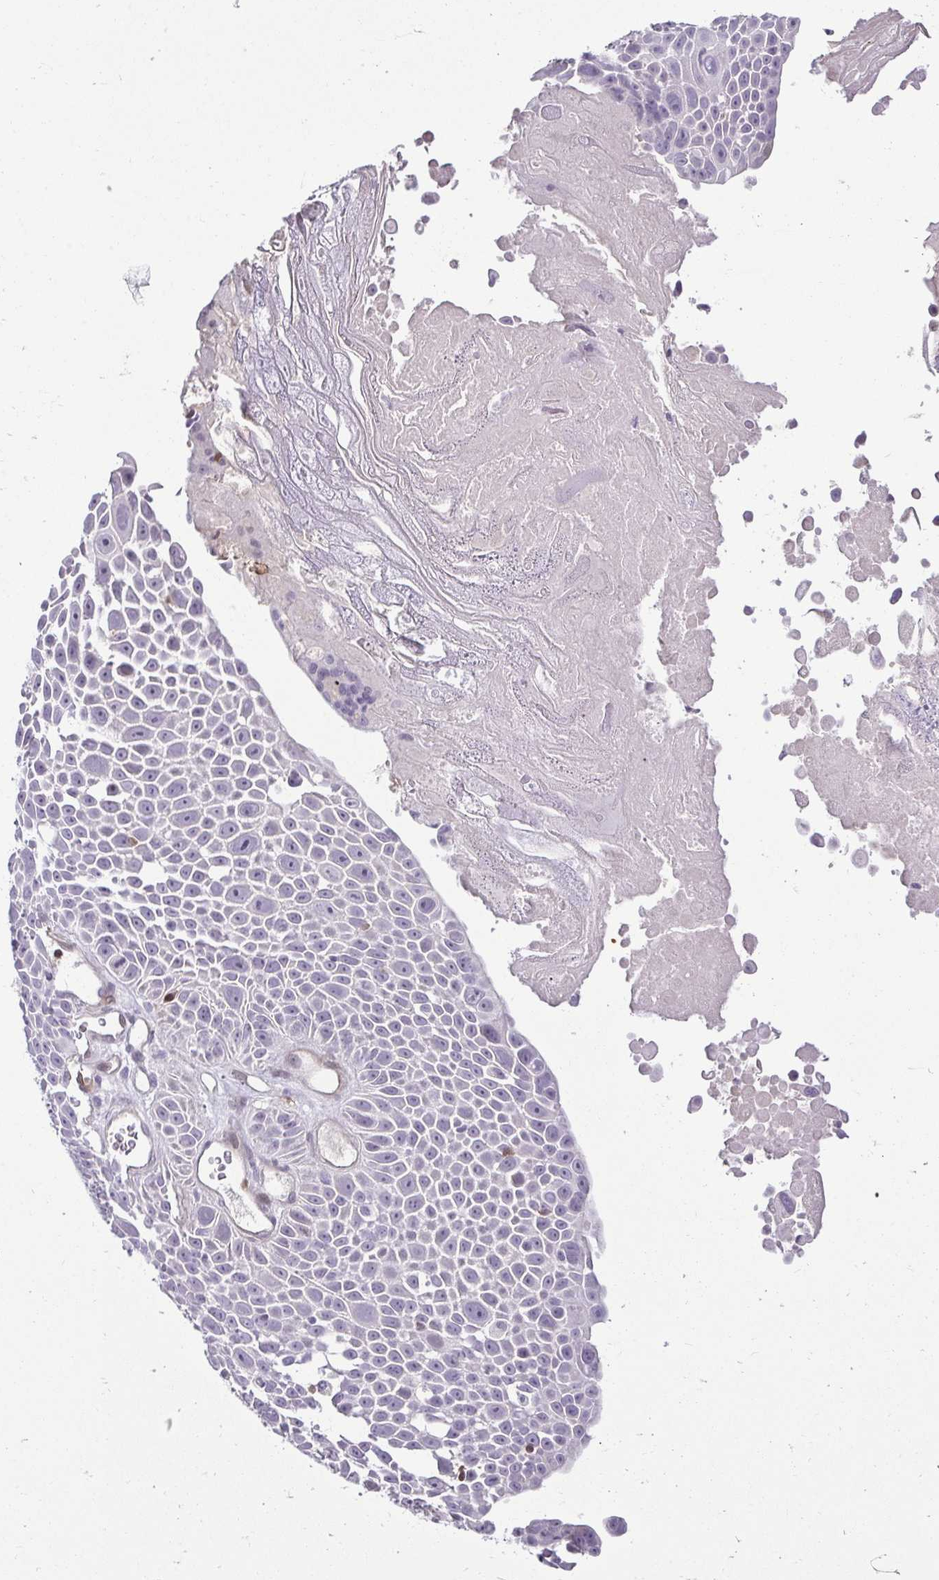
{"staining": {"intensity": "moderate", "quantity": "<25%", "location": "cytoplasmic/membranous,nuclear"}, "tissue": "lung cancer", "cell_type": "Tumor cells", "image_type": "cancer", "snomed": [{"axis": "morphology", "description": "Squamous cell carcinoma, NOS"}, {"axis": "morphology", "description": "Squamous cell carcinoma, metastatic, NOS"}, {"axis": "topography", "description": "Lymph node"}, {"axis": "topography", "description": "Lung"}], "caption": "Lung metastatic squamous cell carcinoma stained with a brown dye exhibits moderate cytoplasmic/membranous and nuclear positive positivity in about <25% of tumor cells.", "gene": "HOPX", "patient": {"sex": "female", "age": 62}}